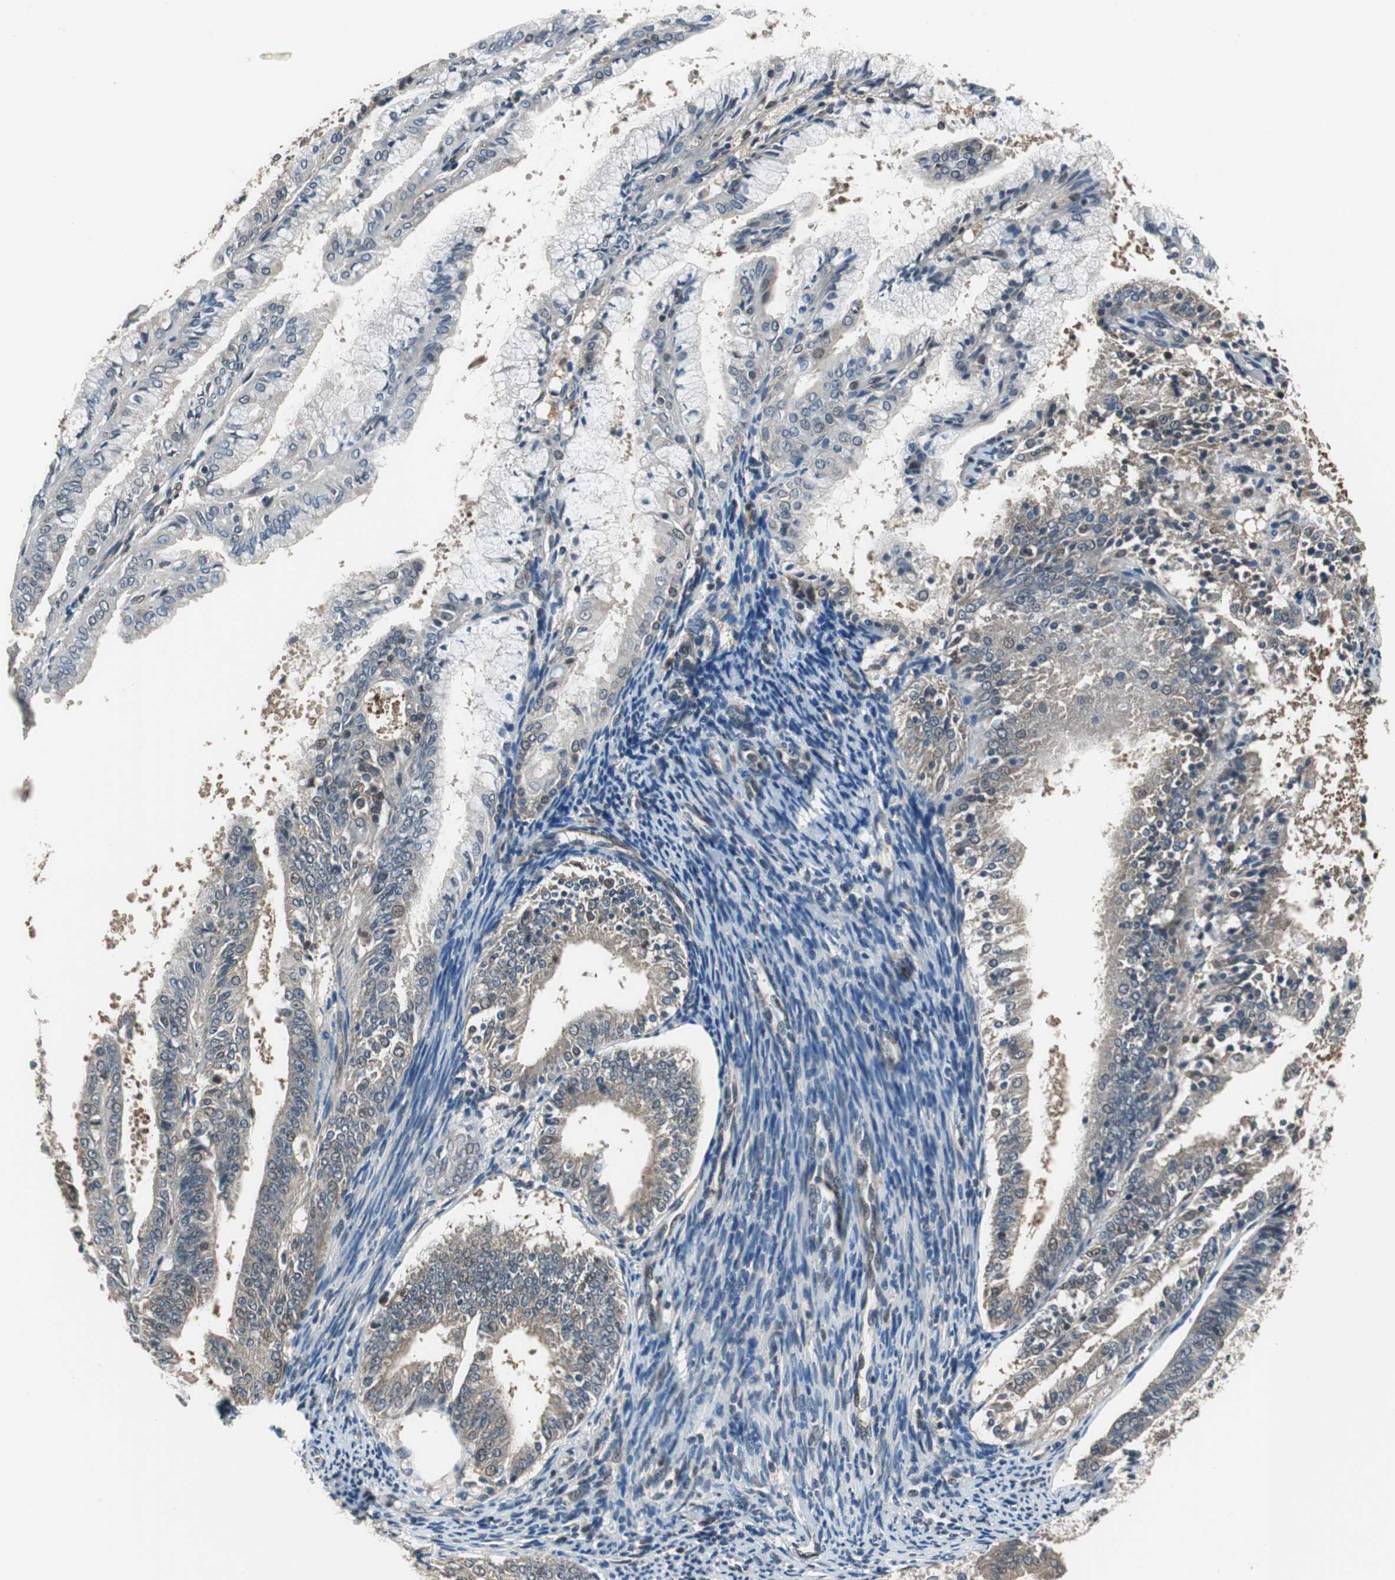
{"staining": {"intensity": "weak", "quantity": "25%-75%", "location": "cytoplasmic/membranous"}, "tissue": "endometrial cancer", "cell_type": "Tumor cells", "image_type": "cancer", "snomed": [{"axis": "morphology", "description": "Adenocarcinoma, NOS"}, {"axis": "topography", "description": "Endometrium"}], "caption": "Endometrial cancer (adenocarcinoma) stained with a protein marker demonstrates weak staining in tumor cells.", "gene": "MAFB", "patient": {"sex": "female", "age": 63}}